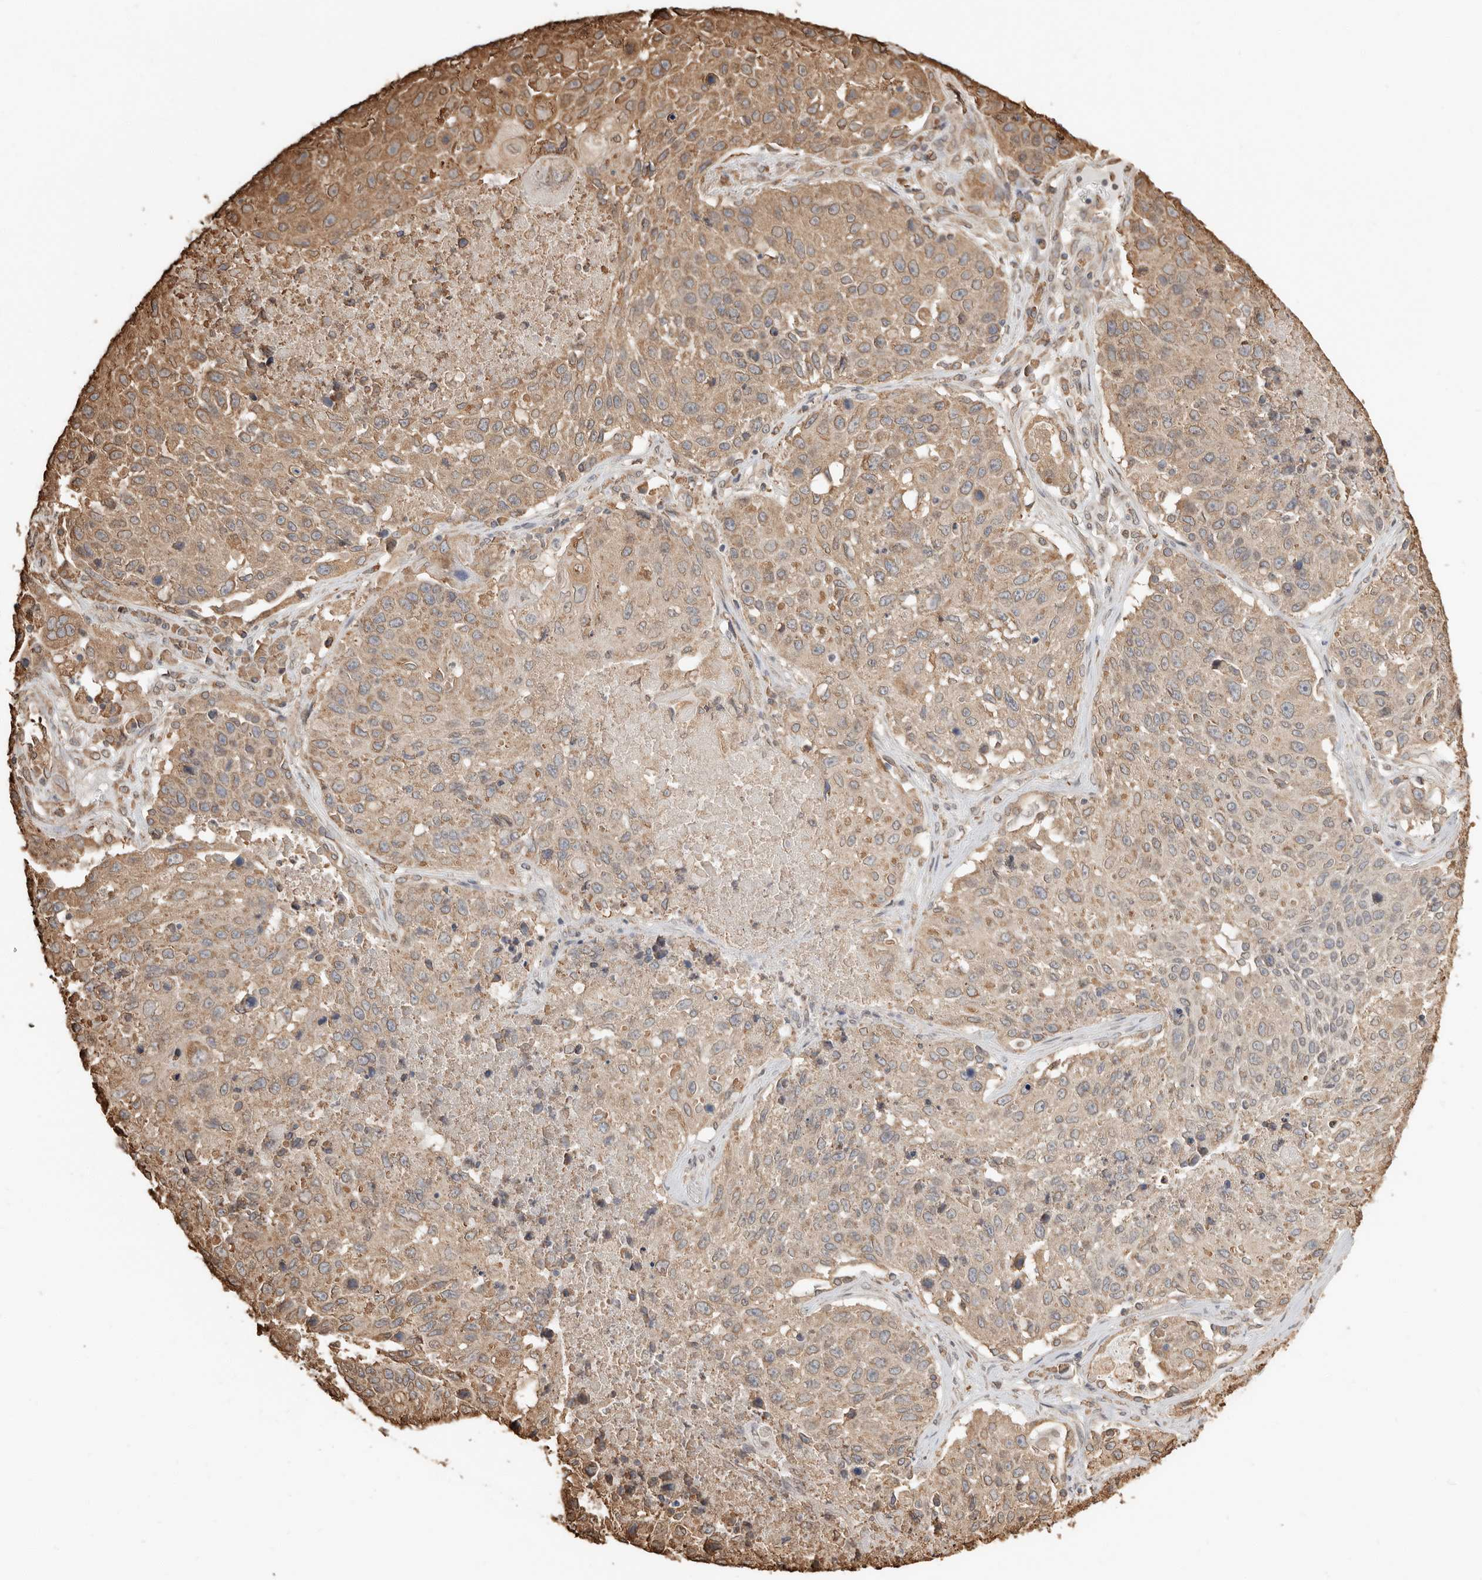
{"staining": {"intensity": "moderate", "quantity": "25%-75%", "location": "cytoplasmic/membranous"}, "tissue": "lung cancer", "cell_type": "Tumor cells", "image_type": "cancer", "snomed": [{"axis": "morphology", "description": "Squamous cell carcinoma, NOS"}, {"axis": "topography", "description": "Lung"}], "caption": "Brown immunohistochemical staining in human lung cancer demonstrates moderate cytoplasmic/membranous expression in about 25%-75% of tumor cells.", "gene": "ARHGEF10L", "patient": {"sex": "male", "age": 61}}